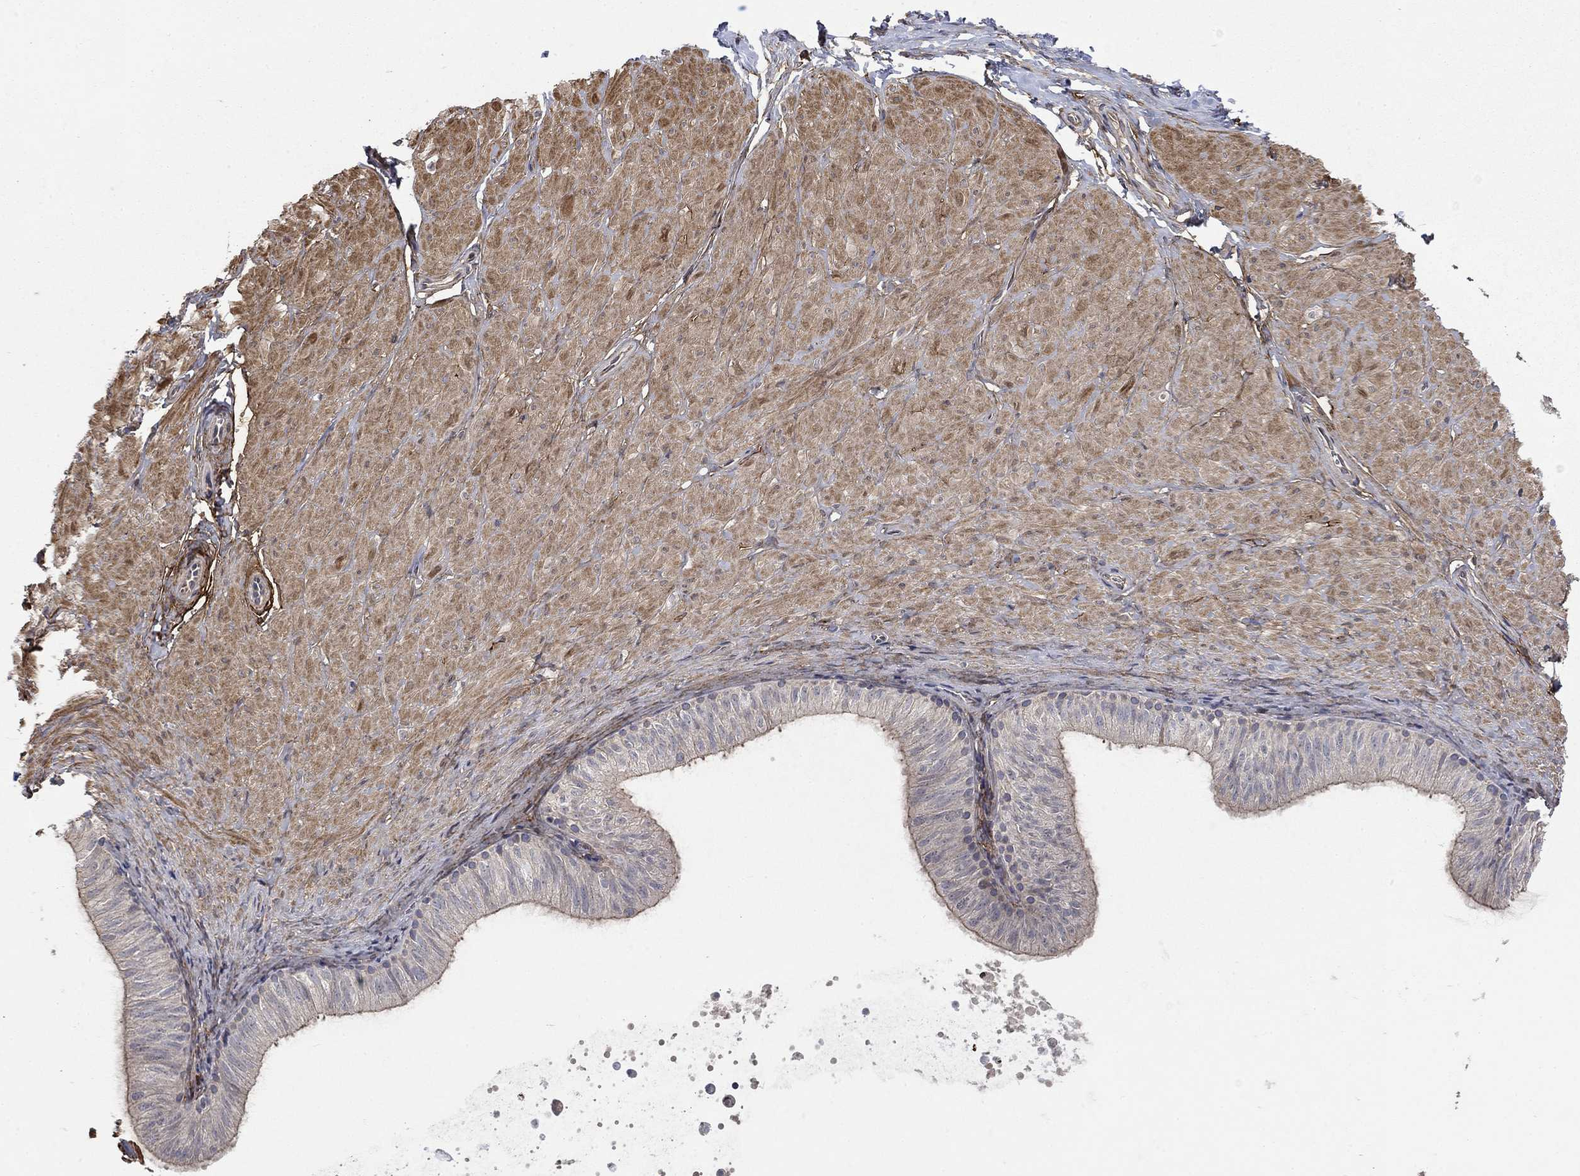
{"staining": {"intensity": "negative", "quantity": "none", "location": "none"}, "tissue": "soft tissue", "cell_type": "Fibroblasts", "image_type": "normal", "snomed": [{"axis": "morphology", "description": "Normal tissue, NOS"}, {"axis": "topography", "description": "Smooth muscle"}, {"axis": "topography", "description": "Peripheral nerve tissue"}], "caption": "The IHC image has no significant positivity in fibroblasts of soft tissue.", "gene": "VCAN", "patient": {"sex": "male", "age": 22}}